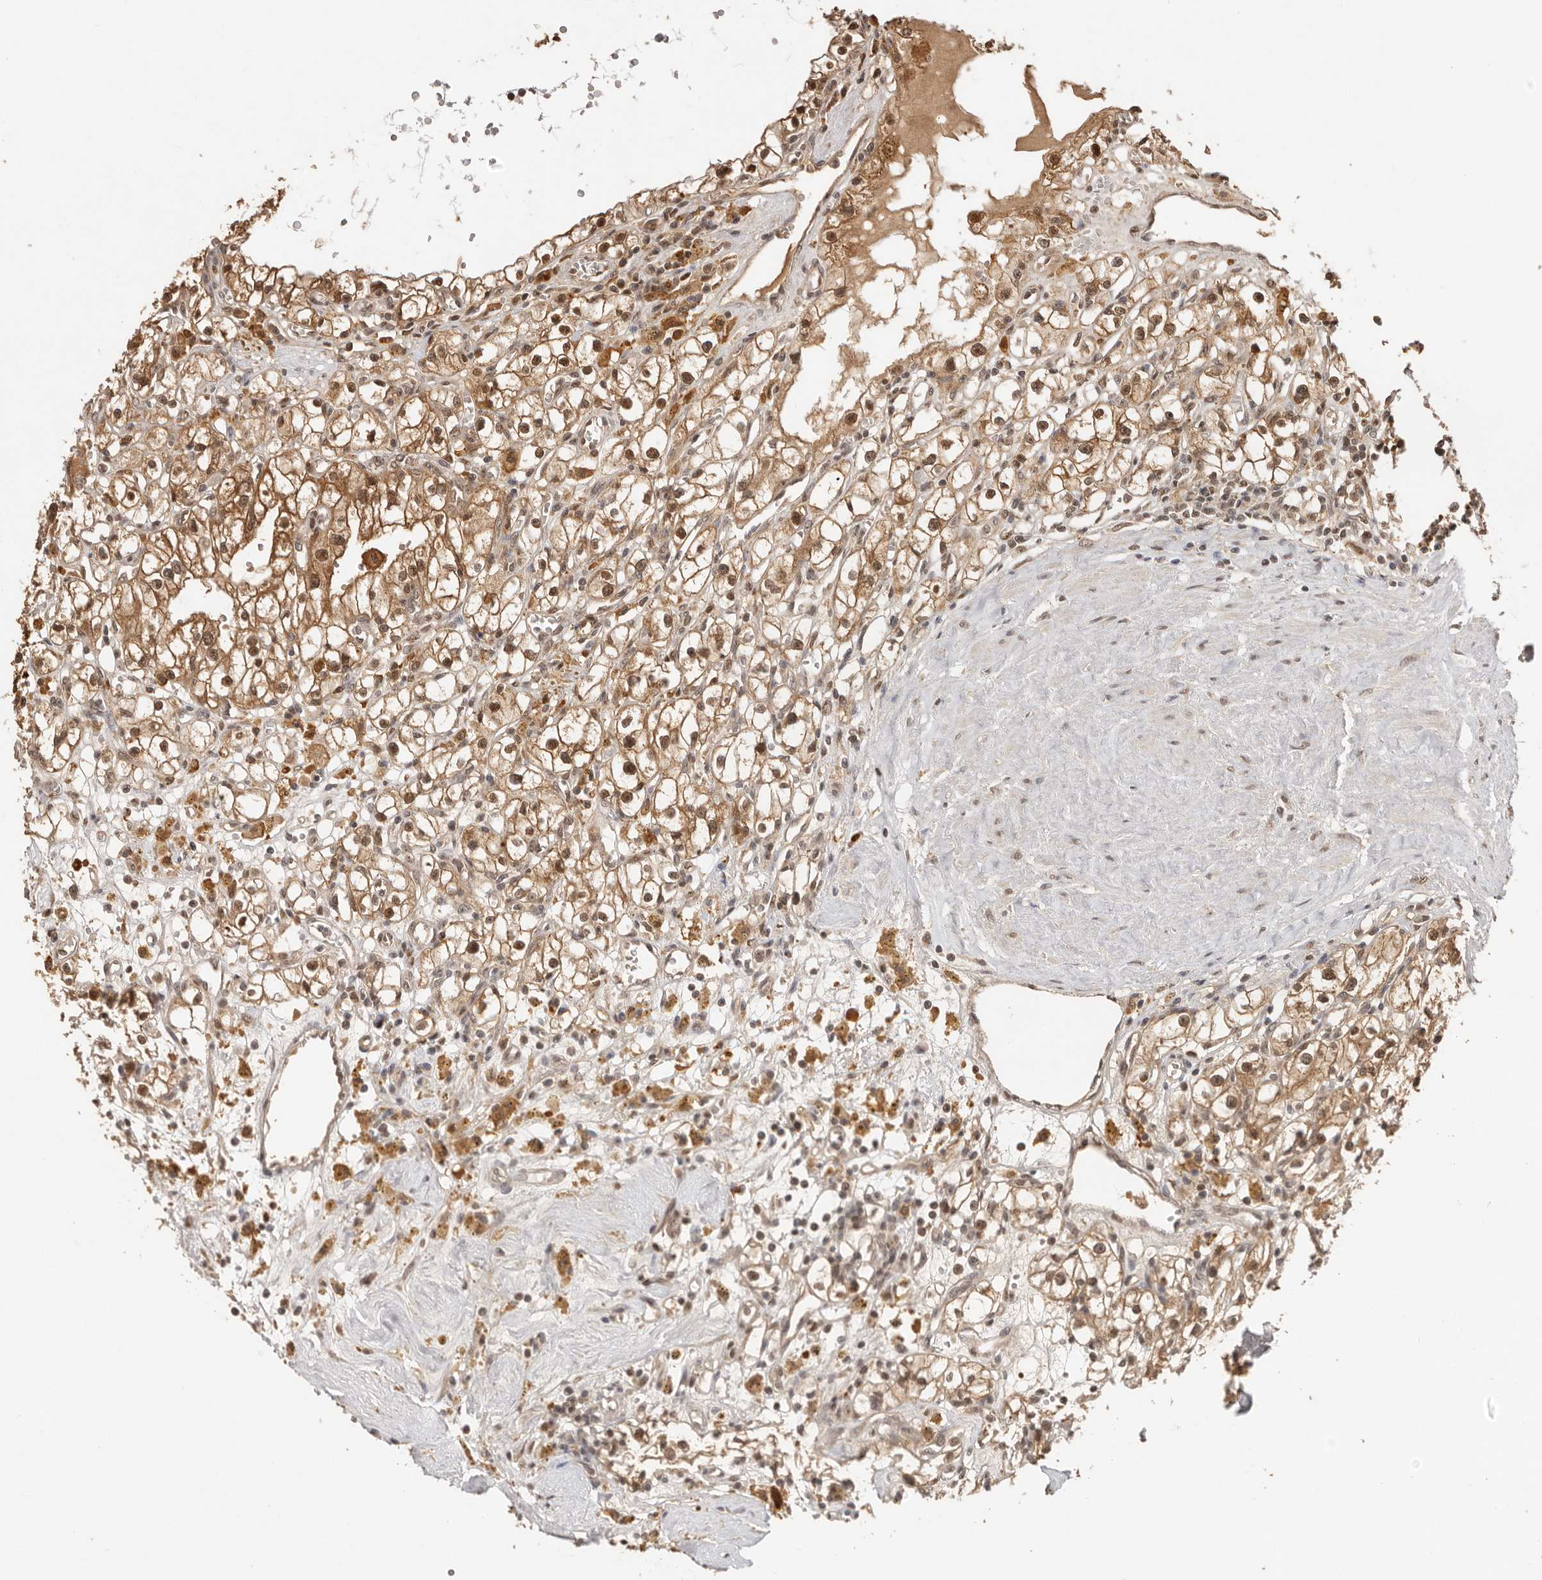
{"staining": {"intensity": "moderate", "quantity": ">75%", "location": "cytoplasmic/membranous,nuclear"}, "tissue": "renal cancer", "cell_type": "Tumor cells", "image_type": "cancer", "snomed": [{"axis": "morphology", "description": "Adenocarcinoma, NOS"}, {"axis": "topography", "description": "Kidney"}], "caption": "IHC of human renal cancer reveals medium levels of moderate cytoplasmic/membranous and nuclear positivity in about >75% of tumor cells.", "gene": "PSMA5", "patient": {"sex": "male", "age": 56}}